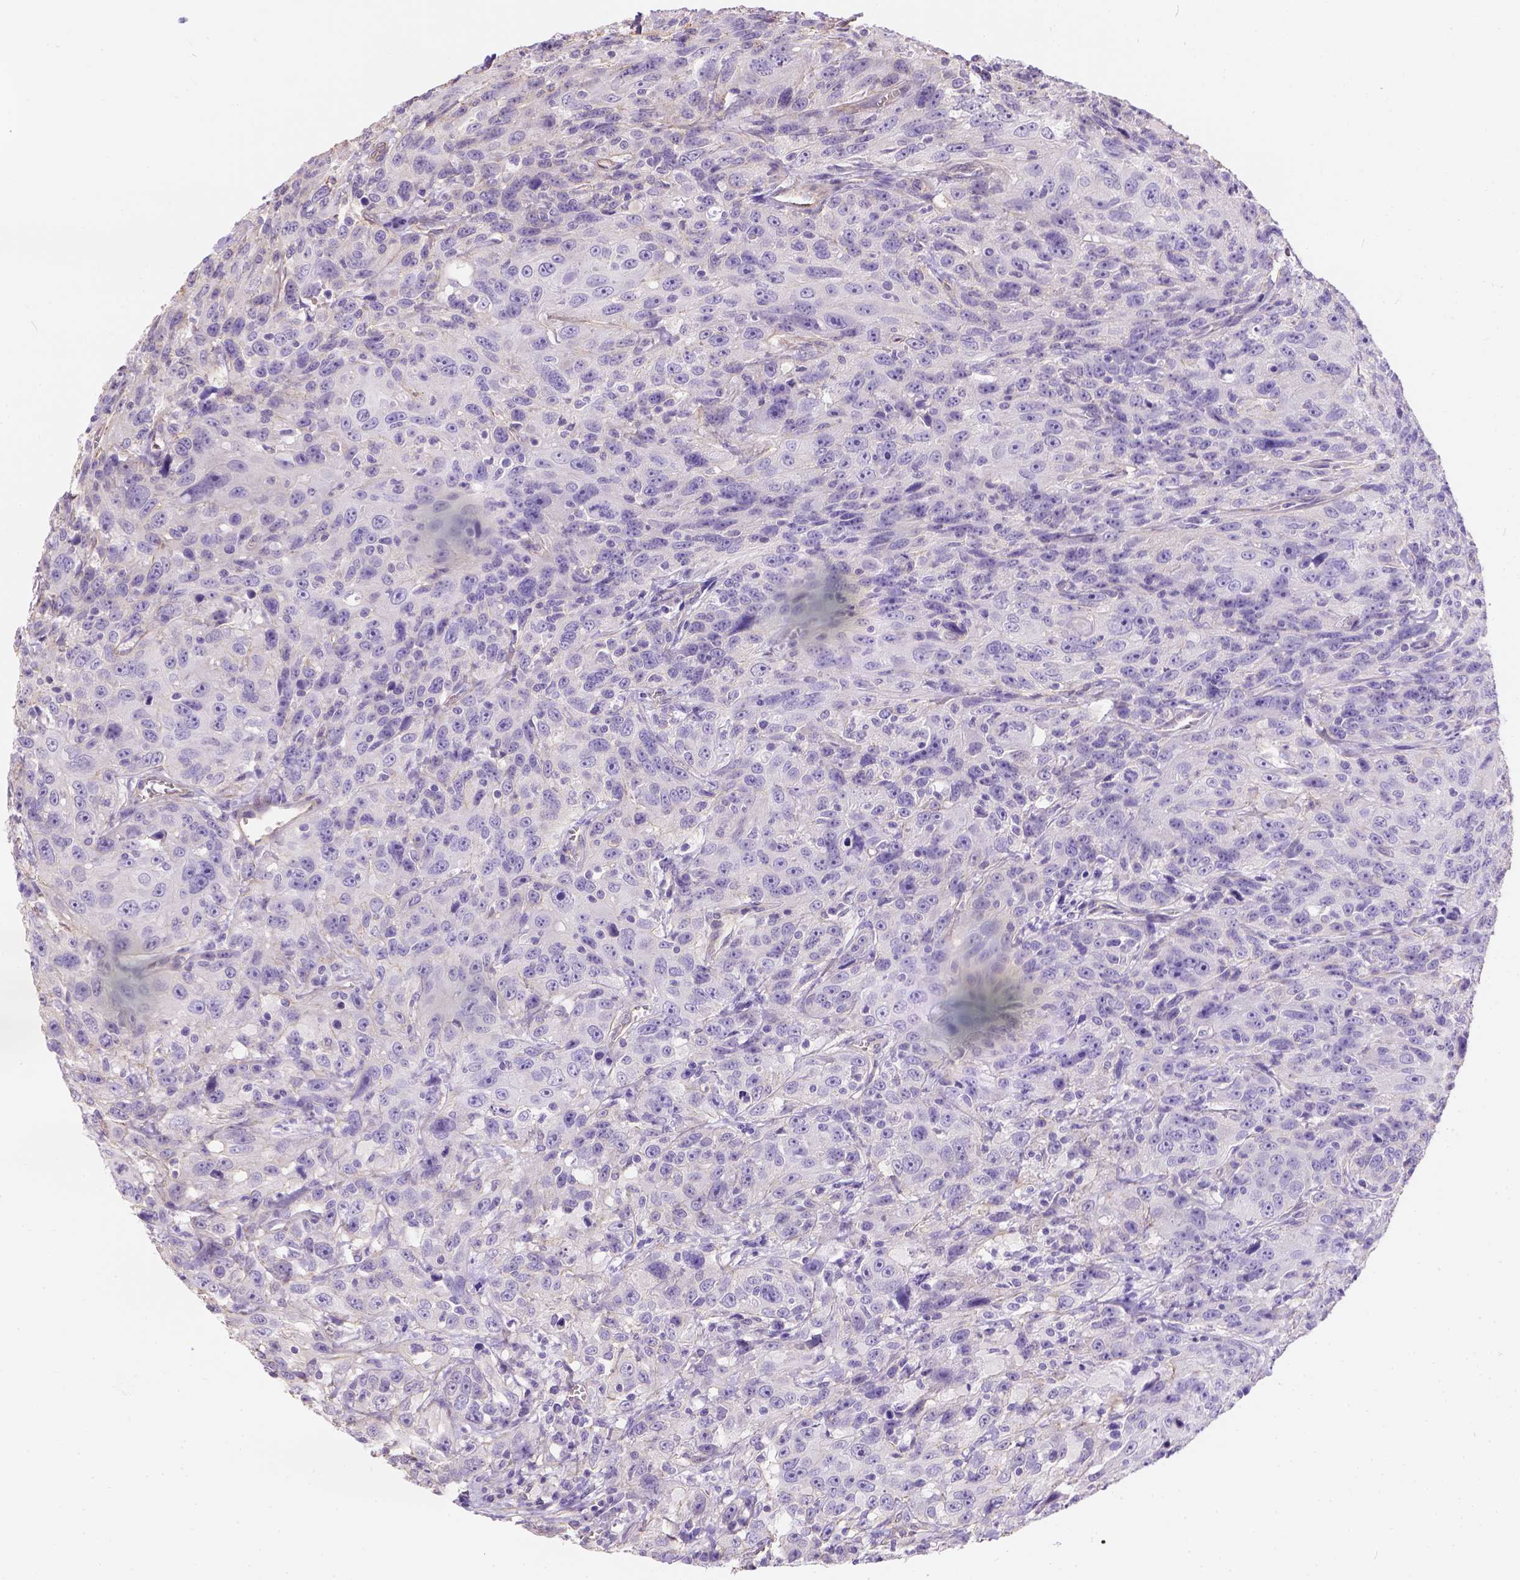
{"staining": {"intensity": "negative", "quantity": "none", "location": "none"}, "tissue": "urothelial cancer", "cell_type": "Tumor cells", "image_type": "cancer", "snomed": [{"axis": "morphology", "description": "Urothelial carcinoma, NOS"}, {"axis": "morphology", "description": "Urothelial carcinoma, High grade"}, {"axis": "topography", "description": "Urinary bladder"}], "caption": "Photomicrograph shows no significant protein staining in tumor cells of urothelial cancer.", "gene": "PHF7", "patient": {"sex": "female", "age": 73}}